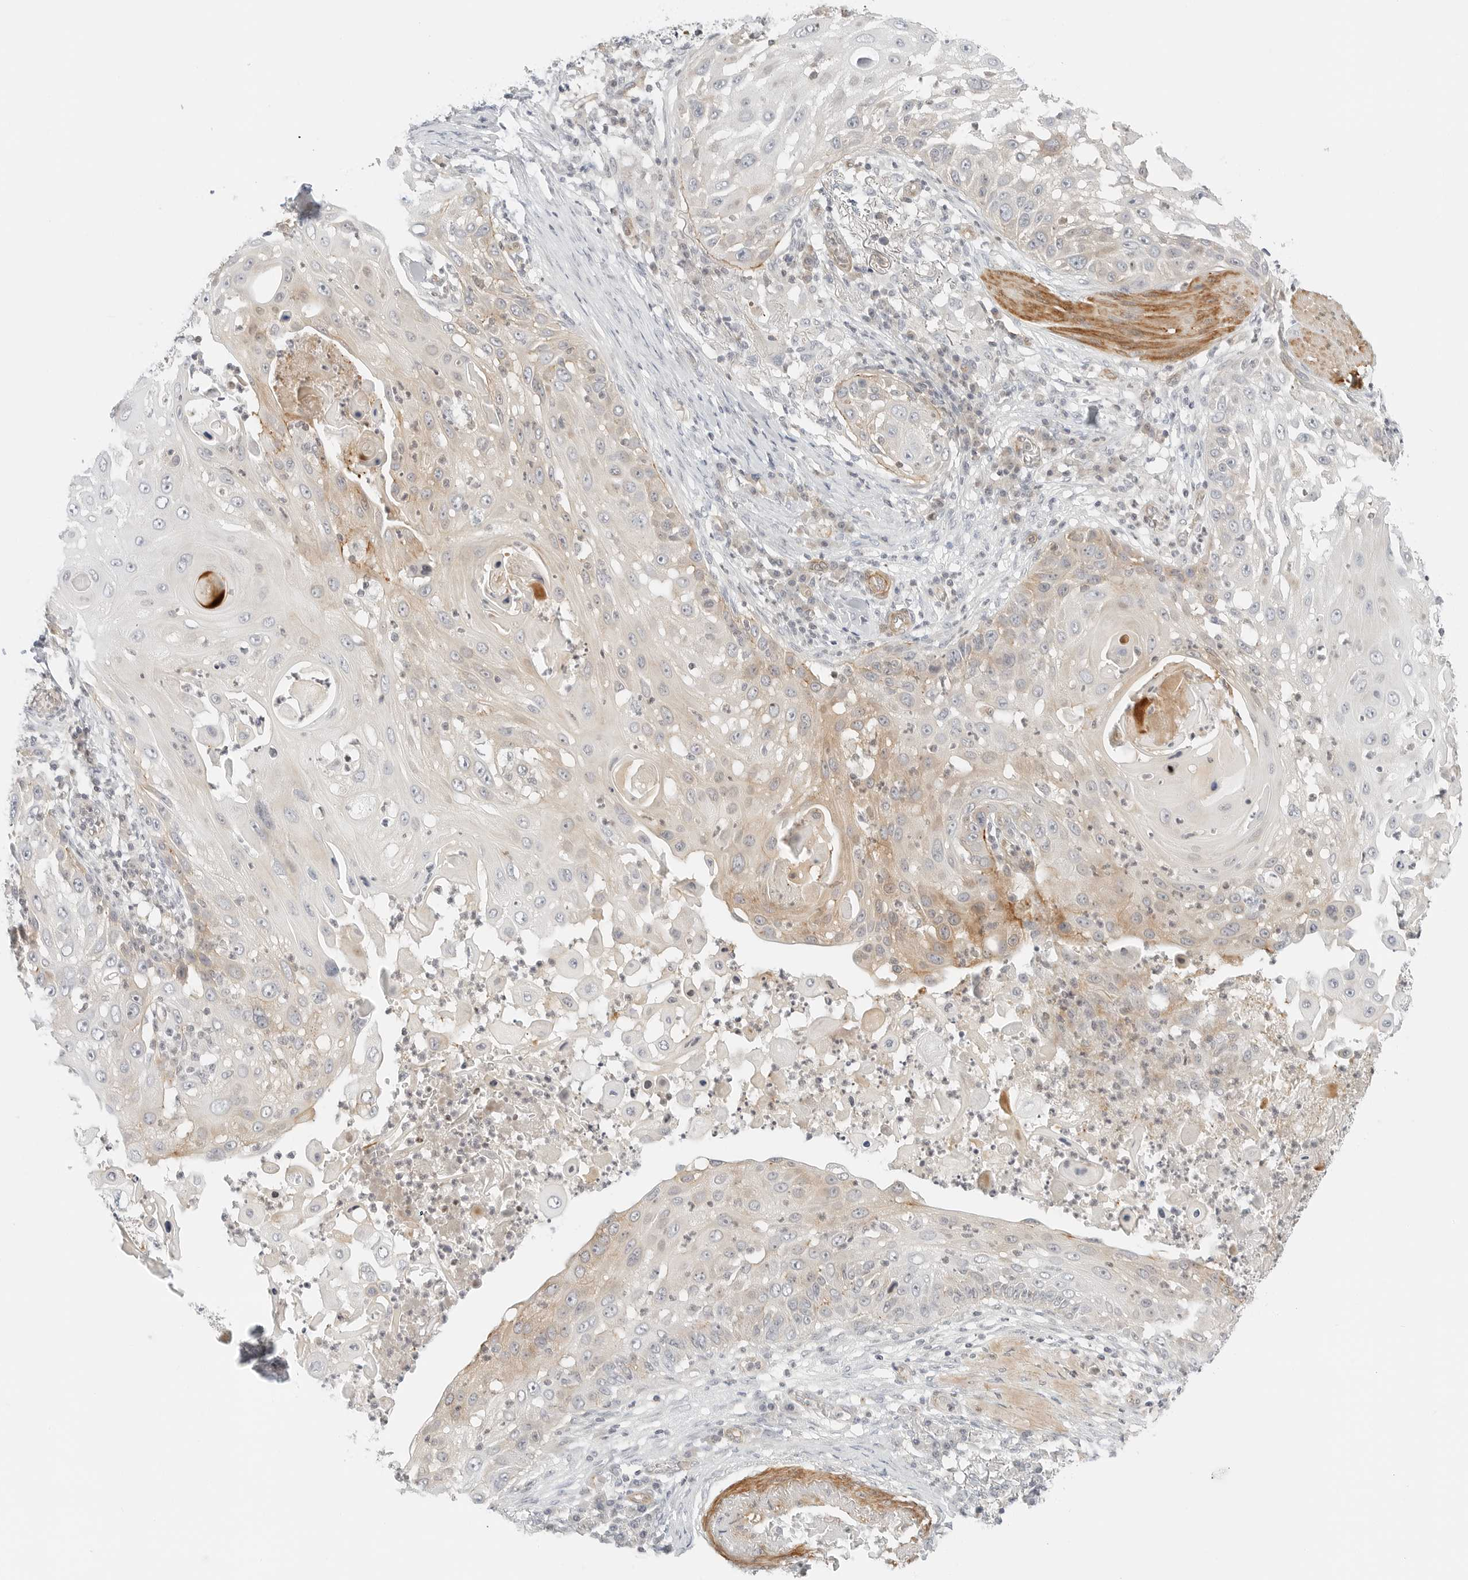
{"staining": {"intensity": "moderate", "quantity": "25%-75%", "location": "cytoplasmic/membranous"}, "tissue": "skin cancer", "cell_type": "Tumor cells", "image_type": "cancer", "snomed": [{"axis": "morphology", "description": "Squamous cell carcinoma, NOS"}, {"axis": "topography", "description": "Skin"}], "caption": "This is a photomicrograph of immunohistochemistry (IHC) staining of squamous cell carcinoma (skin), which shows moderate positivity in the cytoplasmic/membranous of tumor cells.", "gene": "IQCC", "patient": {"sex": "female", "age": 44}}